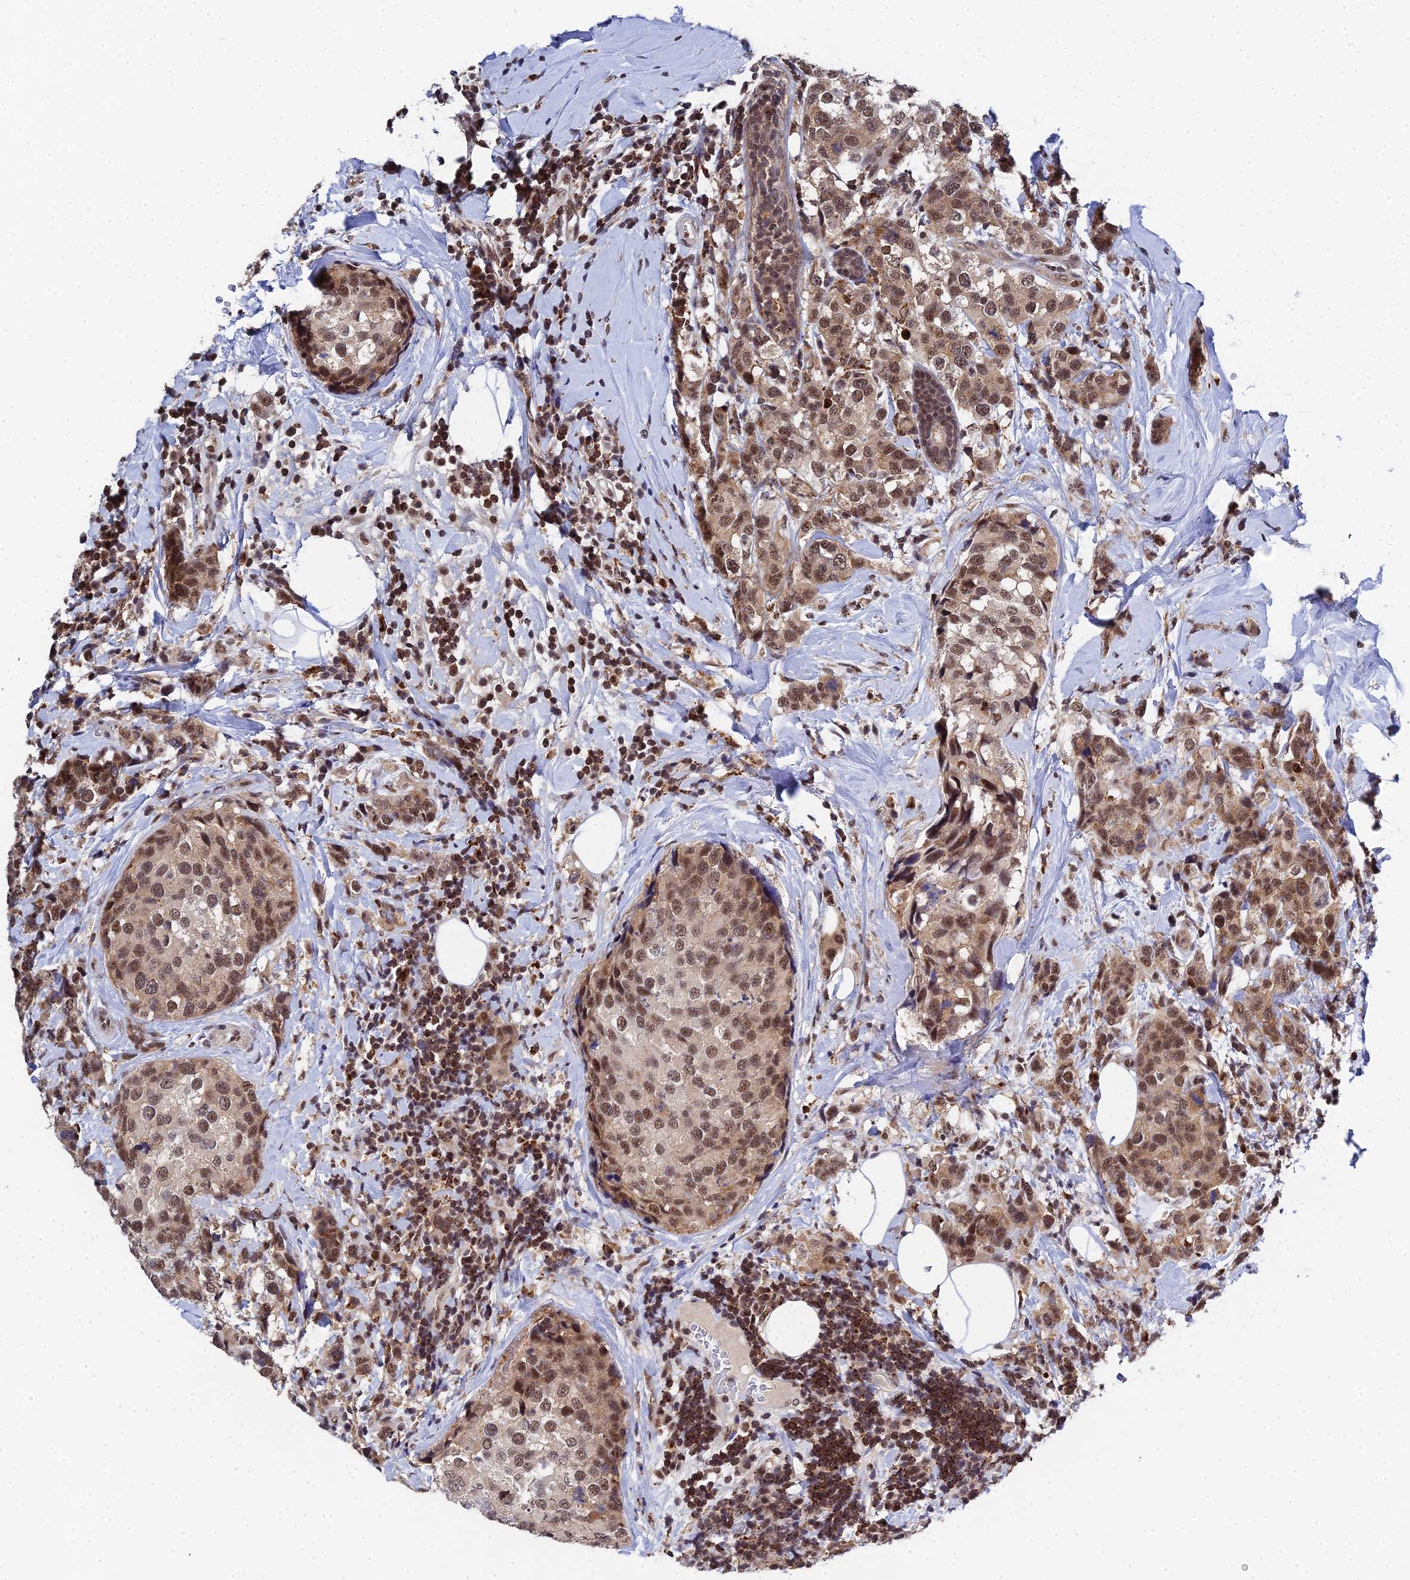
{"staining": {"intensity": "moderate", "quantity": ">75%", "location": "cytoplasmic/membranous,nuclear"}, "tissue": "breast cancer", "cell_type": "Tumor cells", "image_type": "cancer", "snomed": [{"axis": "morphology", "description": "Lobular carcinoma"}, {"axis": "topography", "description": "Breast"}], "caption": "A brown stain shows moderate cytoplasmic/membranous and nuclear staining of a protein in lobular carcinoma (breast) tumor cells. The staining was performed using DAB, with brown indicating positive protein expression. Nuclei are stained blue with hematoxylin.", "gene": "MAGOHB", "patient": {"sex": "female", "age": 59}}